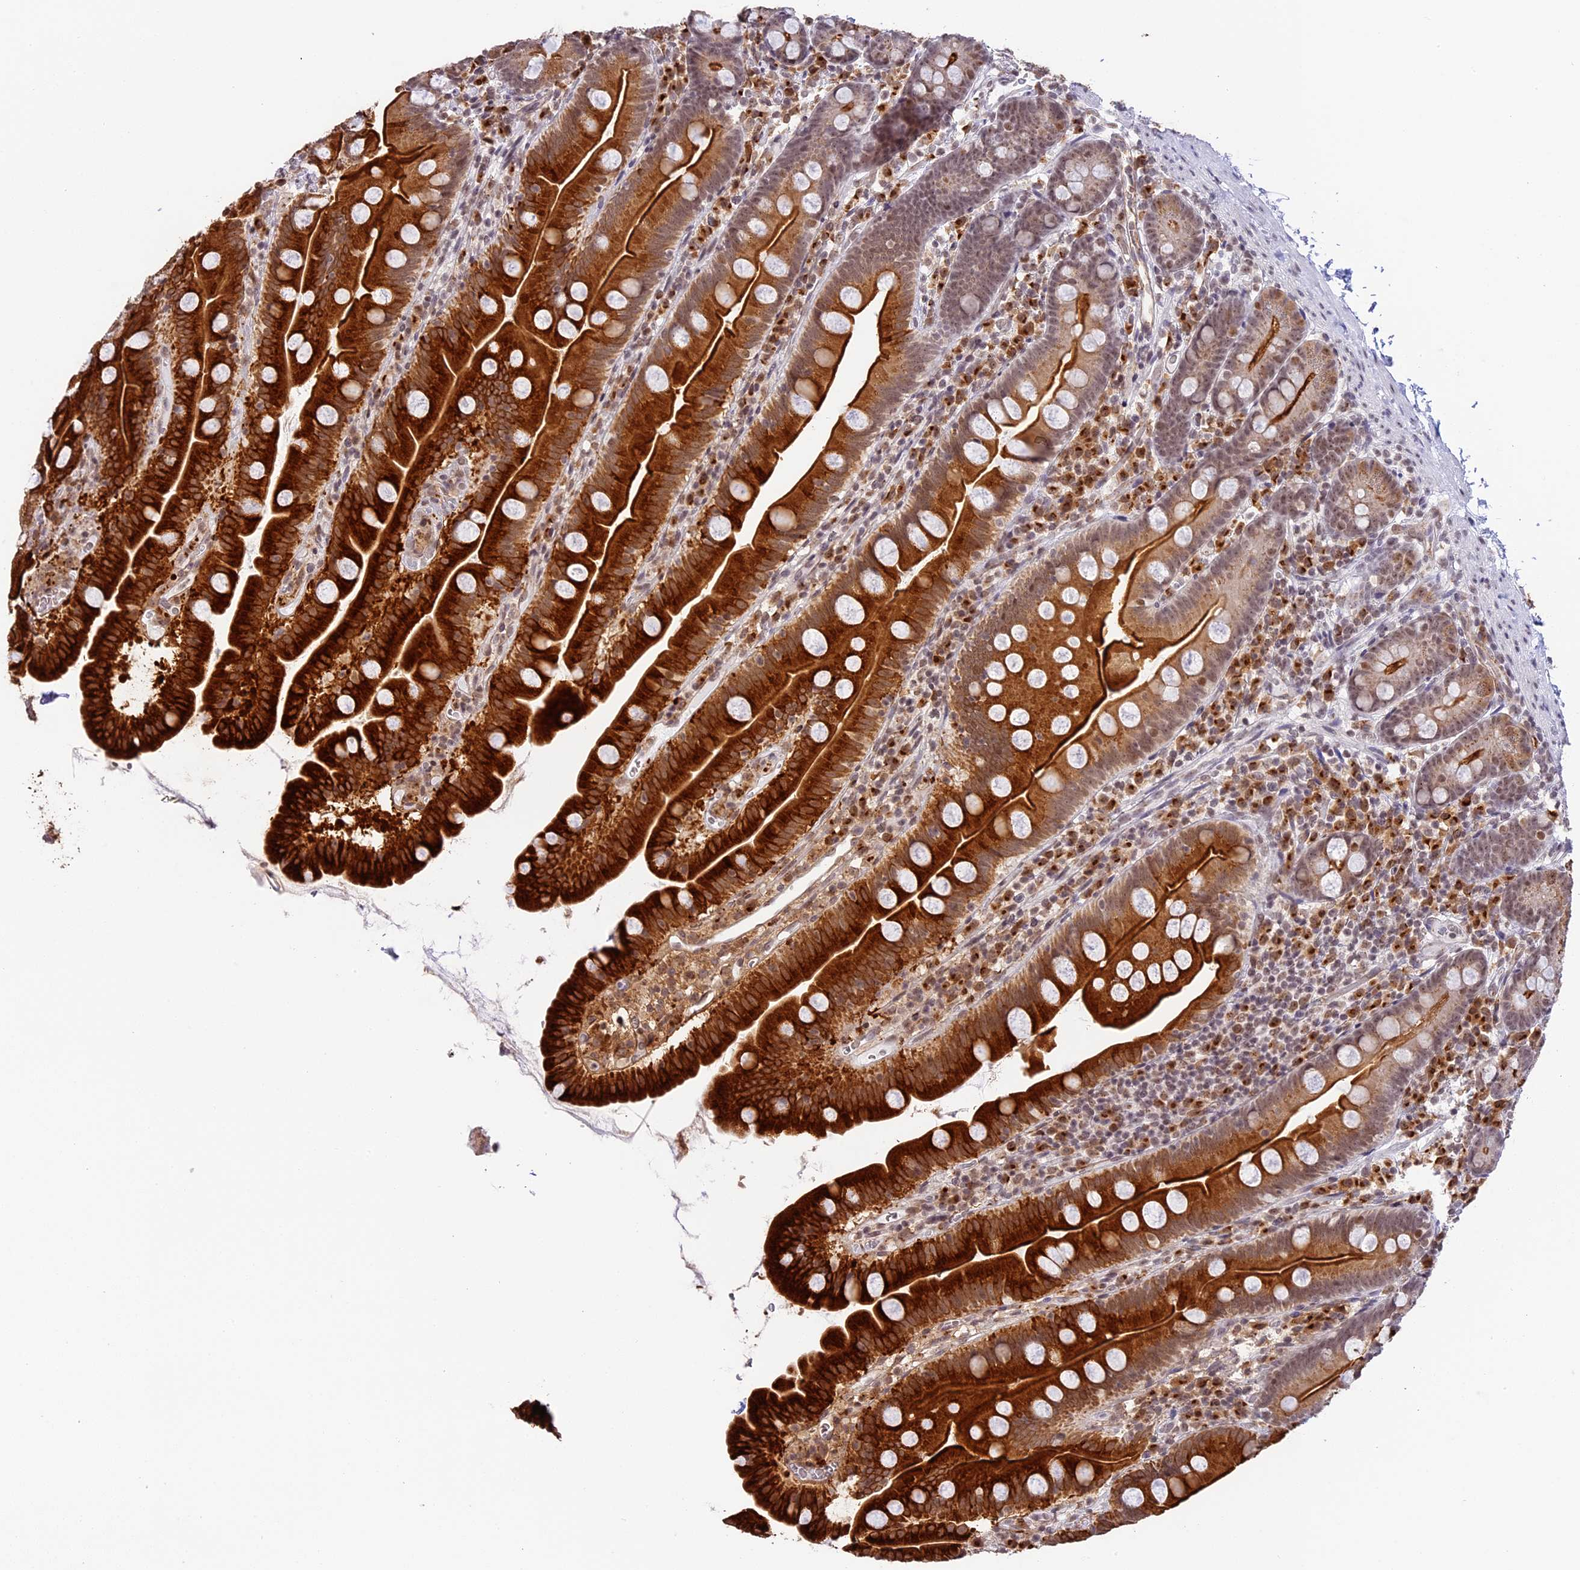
{"staining": {"intensity": "strong", "quantity": ">75%", "location": "cytoplasmic/membranous"}, "tissue": "small intestine", "cell_type": "Glandular cells", "image_type": "normal", "snomed": [{"axis": "morphology", "description": "Normal tissue, NOS"}, {"axis": "topography", "description": "Small intestine"}], "caption": "Strong cytoplasmic/membranous expression is present in approximately >75% of glandular cells in benign small intestine. (DAB (3,3'-diaminobenzidine) IHC, brown staining for protein, blue staining for nuclei).", "gene": "HEATR5B", "patient": {"sex": "female", "age": 68}}